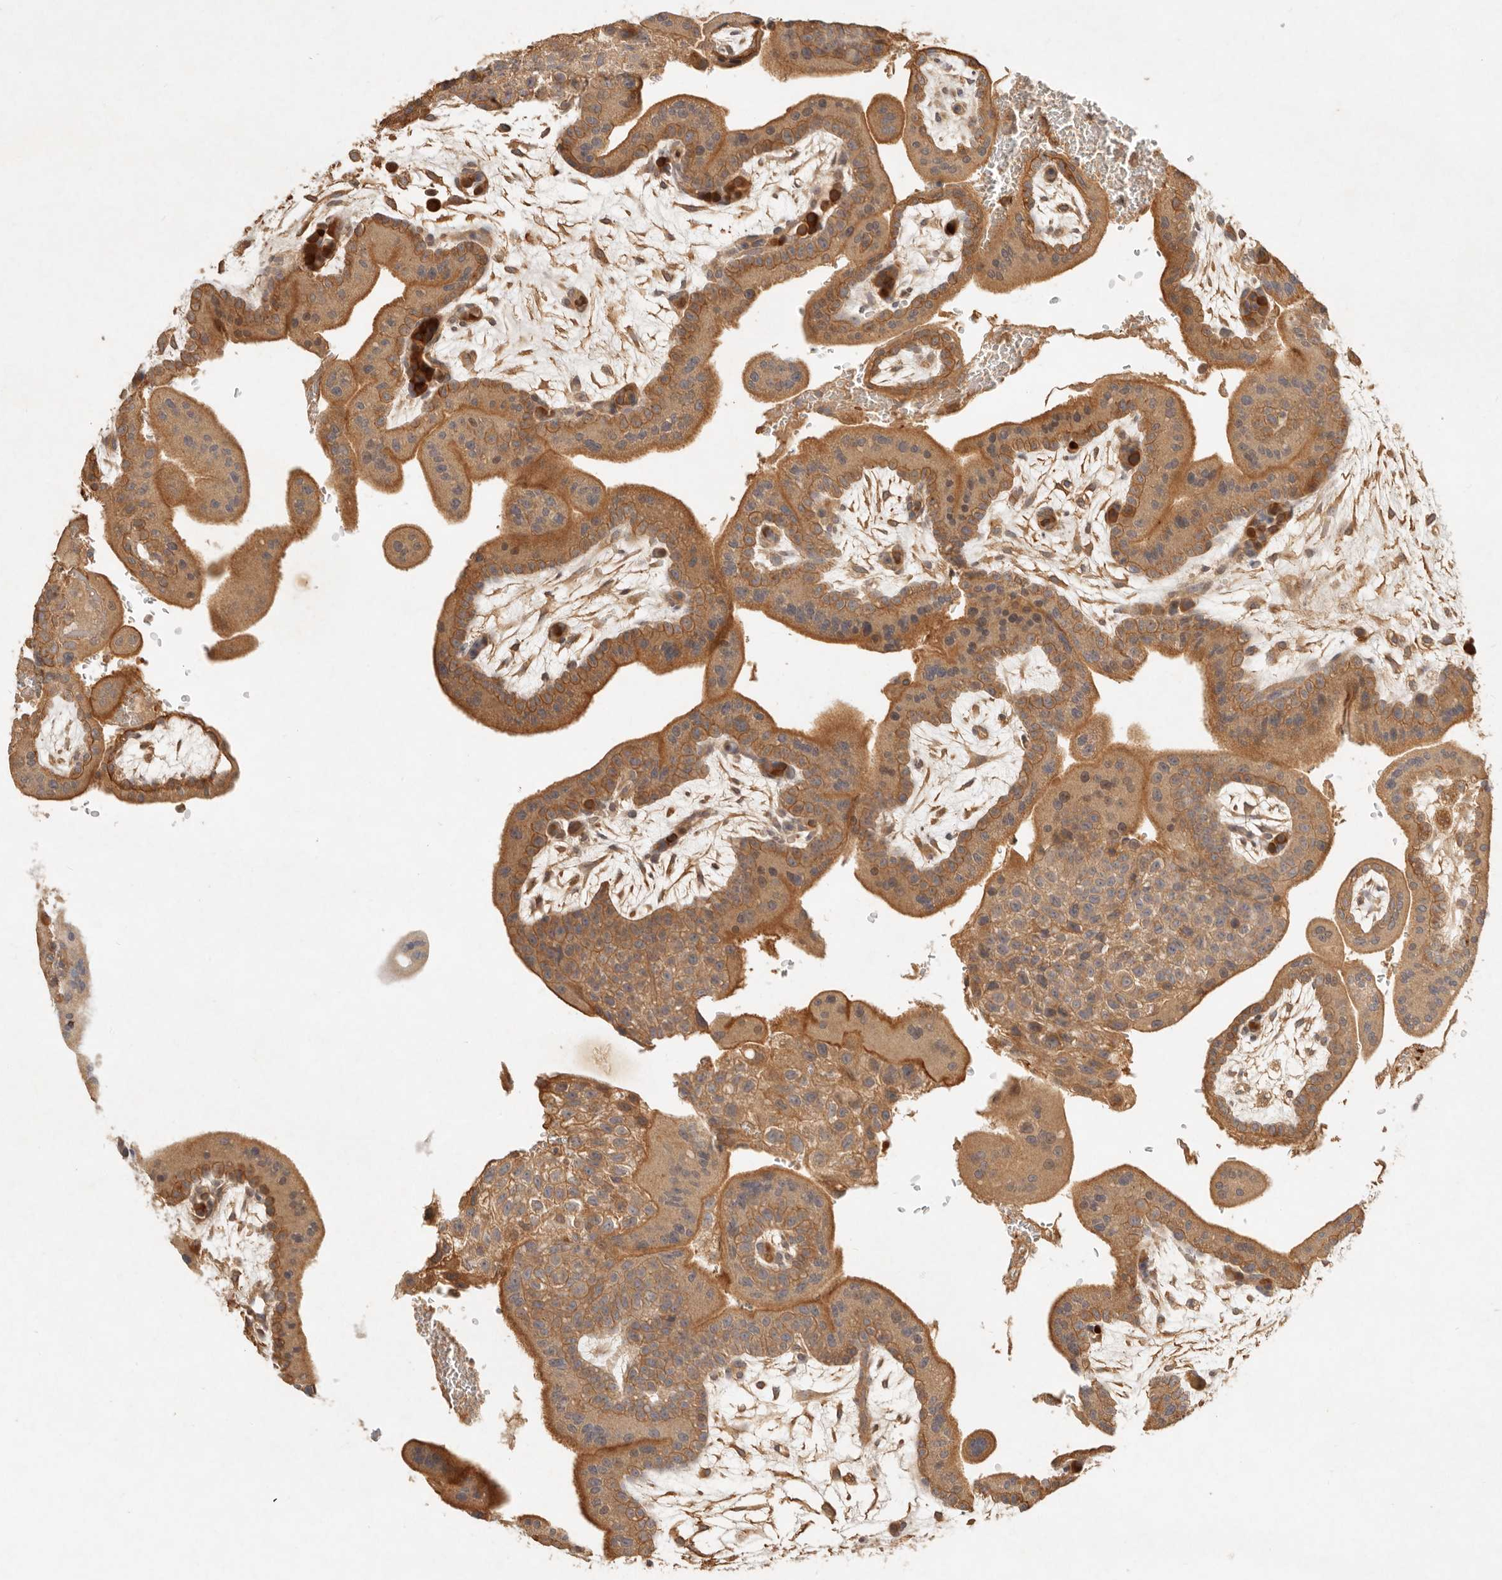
{"staining": {"intensity": "strong", "quantity": ">75%", "location": "cytoplasmic/membranous"}, "tissue": "placenta", "cell_type": "Trophoblastic cells", "image_type": "normal", "snomed": [{"axis": "morphology", "description": "Normal tissue, NOS"}, {"axis": "topography", "description": "Placenta"}], "caption": "Unremarkable placenta was stained to show a protein in brown. There is high levels of strong cytoplasmic/membranous positivity in about >75% of trophoblastic cells.", "gene": "FREM2", "patient": {"sex": "female", "age": 35}}